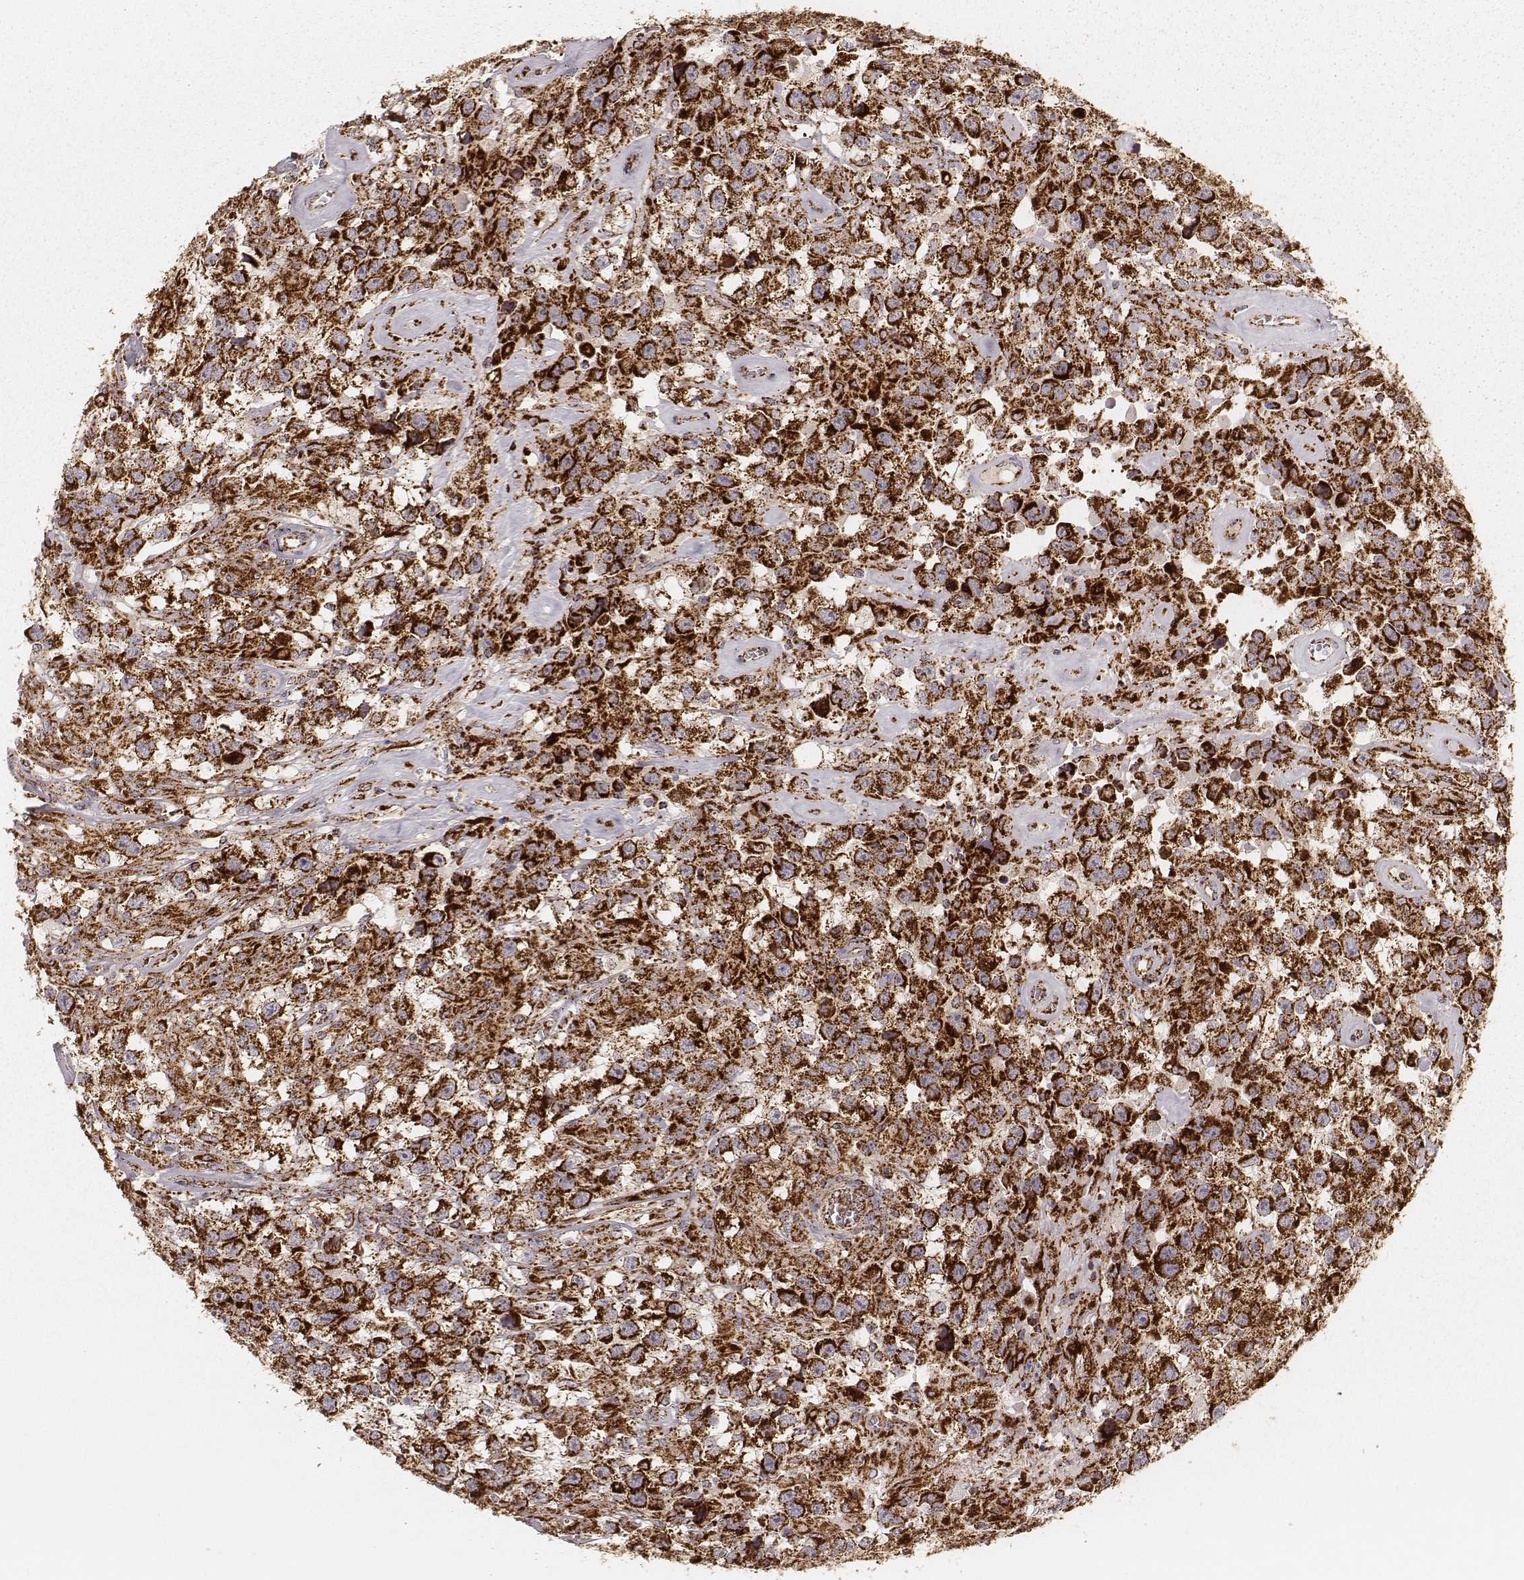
{"staining": {"intensity": "strong", "quantity": ">75%", "location": "cytoplasmic/membranous"}, "tissue": "testis cancer", "cell_type": "Tumor cells", "image_type": "cancer", "snomed": [{"axis": "morphology", "description": "Seminoma, NOS"}, {"axis": "topography", "description": "Testis"}], "caption": "The immunohistochemical stain shows strong cytoplasmic/membranous expression in tumor cells of seminoma (testis) tissue.", "gene": "CS", "patient": {"sex": "male", "age": 43}}